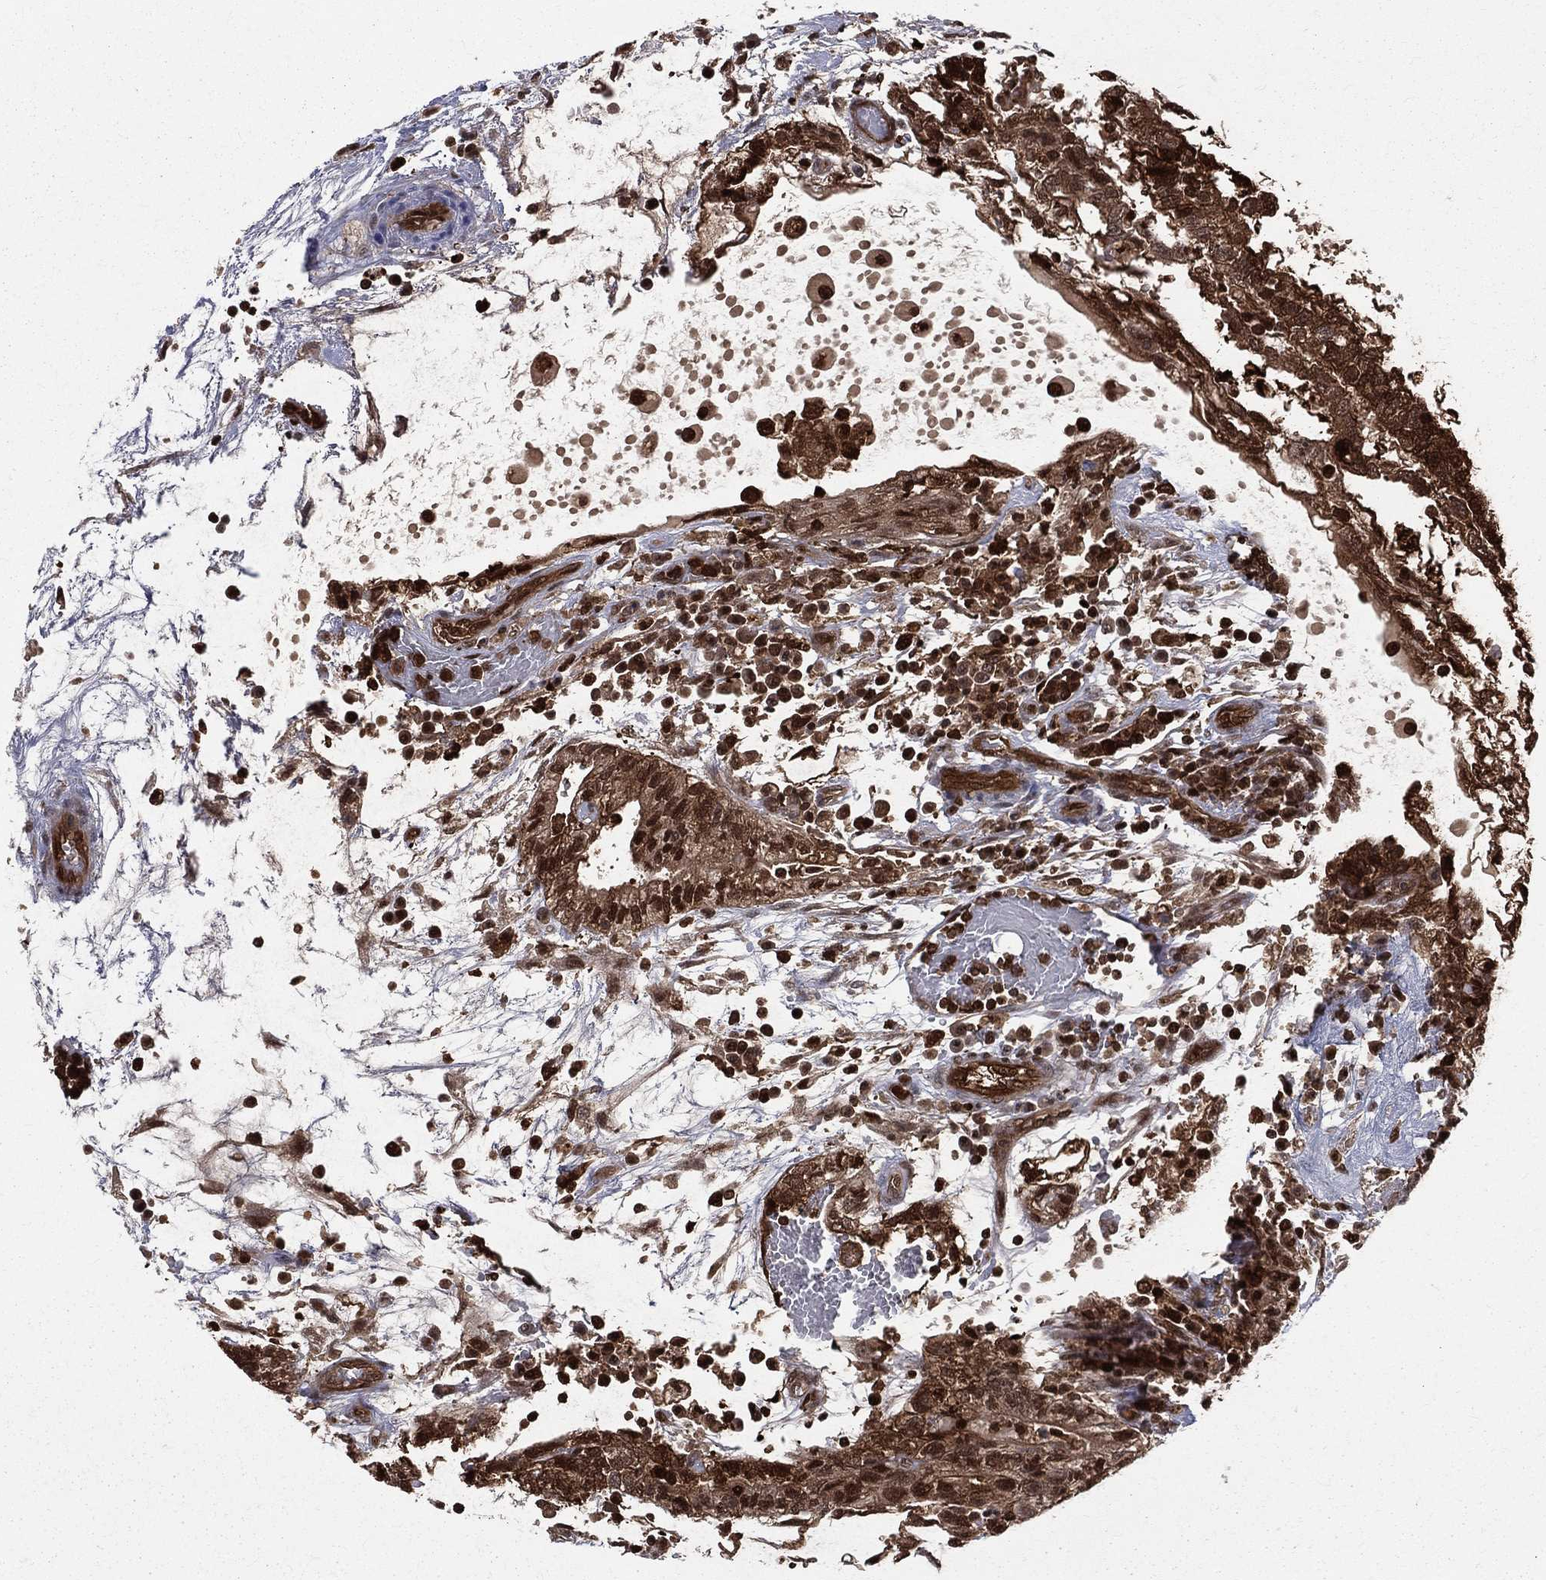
{"staining": {"intensity": "strong", "quantity": ">75%", "location": "cytoplasmic/membranous,nuclear"}, "tissue": "testis cancer", "cell_type": "Tumor cells", "image_type": "cancer", "snomed": [{"axis": "morphology", "description": "Normal tissue, NOS"}, {"axis": "morphology", "description": "Carcinoma, Embryonal, NOS"}, {"axis": "topography", "description": "Testis"}, {"axis": "topography", "description": "Epididymis"}], "caption": "Immunohistochemical staining of human testis embryonal carcinoma reveals high levels of strong cytoplasmic/membranous and nuclear staining in about >75% of tumor cells.", "gene": "ENO1", "patient": {"sex": "male", "age": 32}}